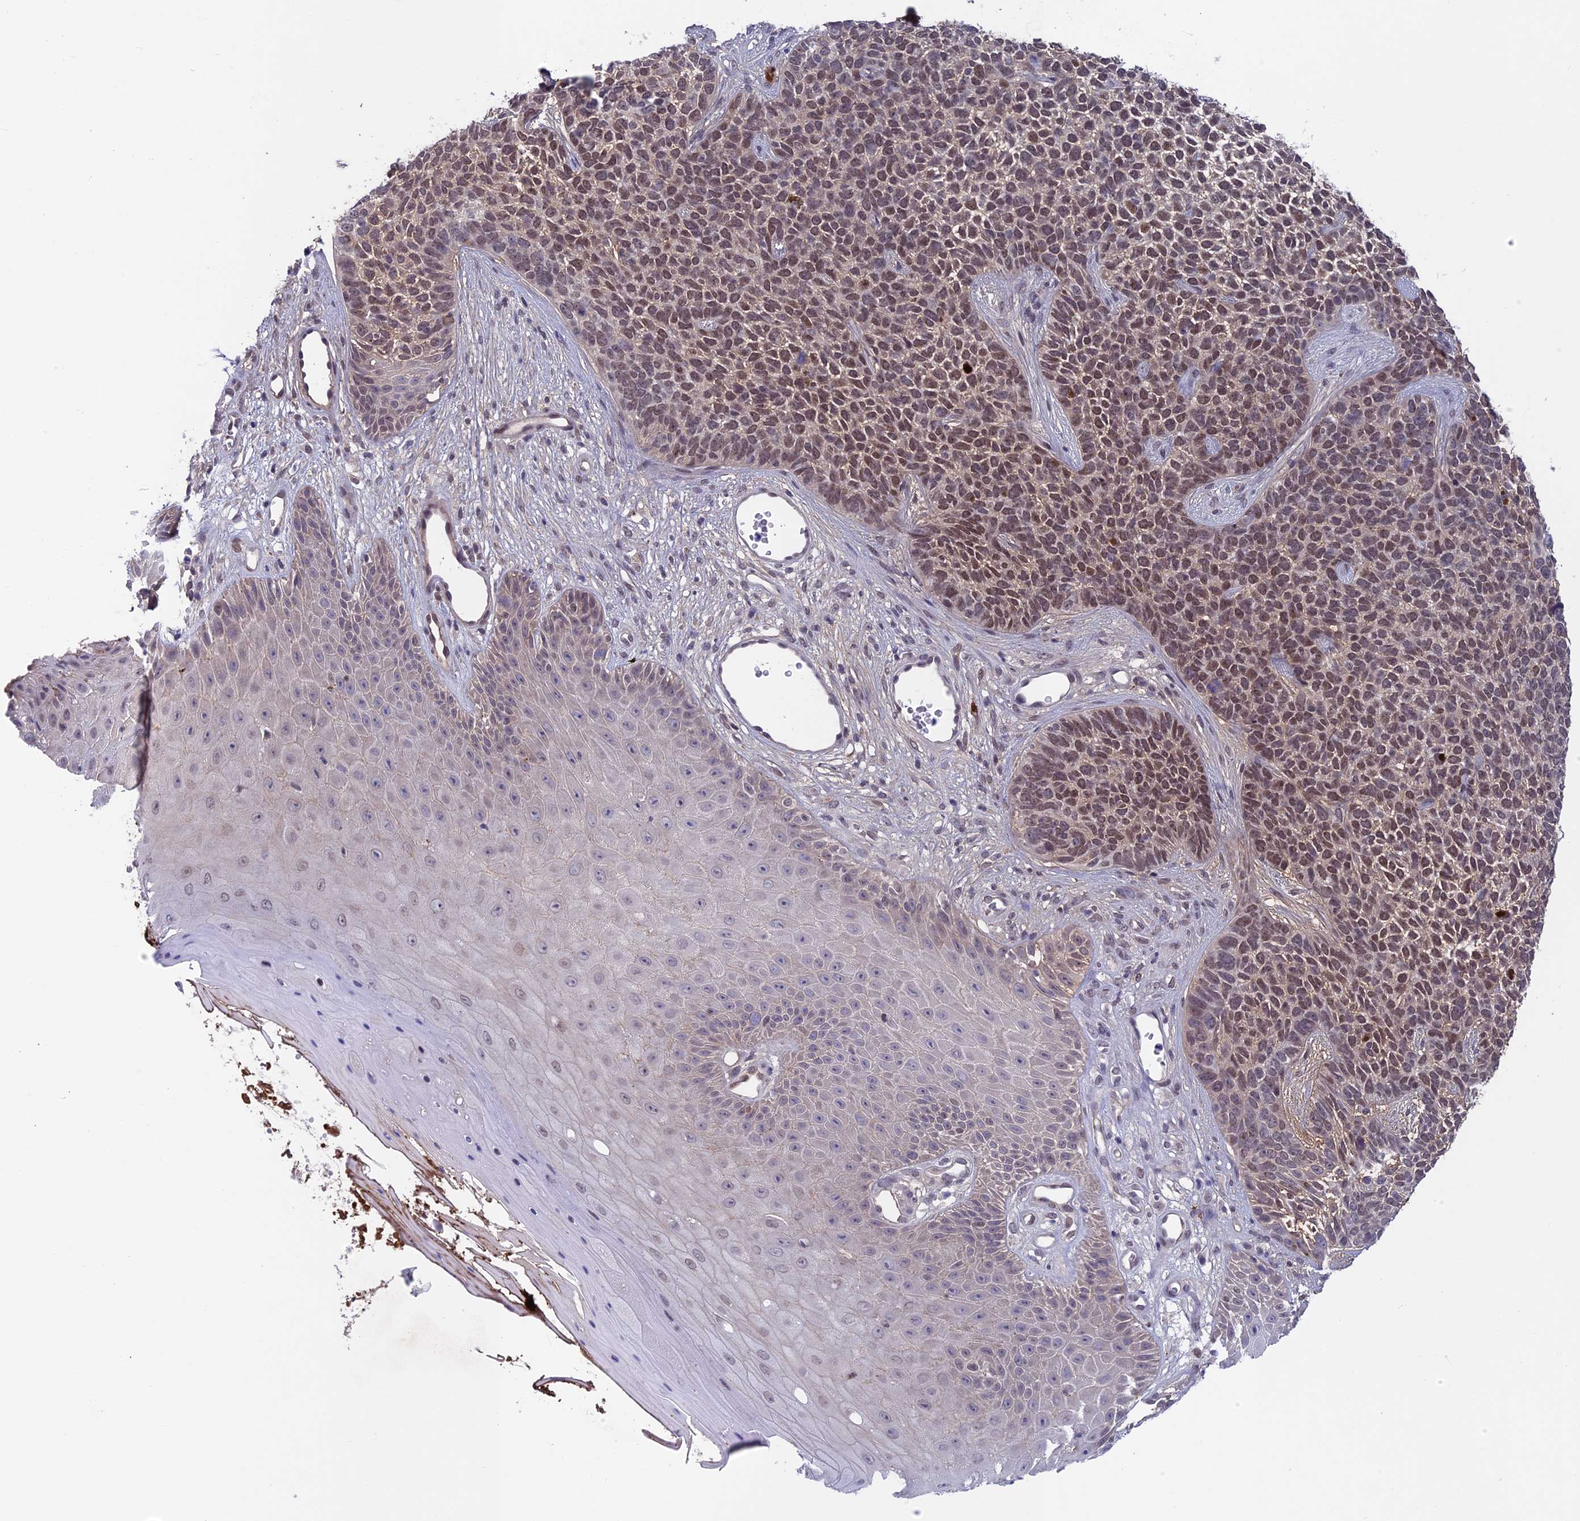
{"staining": {"intensity": "weak", "quantity": ">75%", "location": "nuclear"}, "tissue": "skin cancer", "cell_type": "Tumor cells", "image_type": "cancer", "snomed": [{"axis": "morphology", "description": "Basal cell carcinoma"}, {"axis": "topography", "description": "Skin"}], "caption": "Human skin cancer (basal cell carcinoma) stained with a brown dye exhibits weak nuclear positive staining in approximately >75% of tumor cells.", "gene": "FKBPL", "patient": {"sex": "female", "age": 84}}